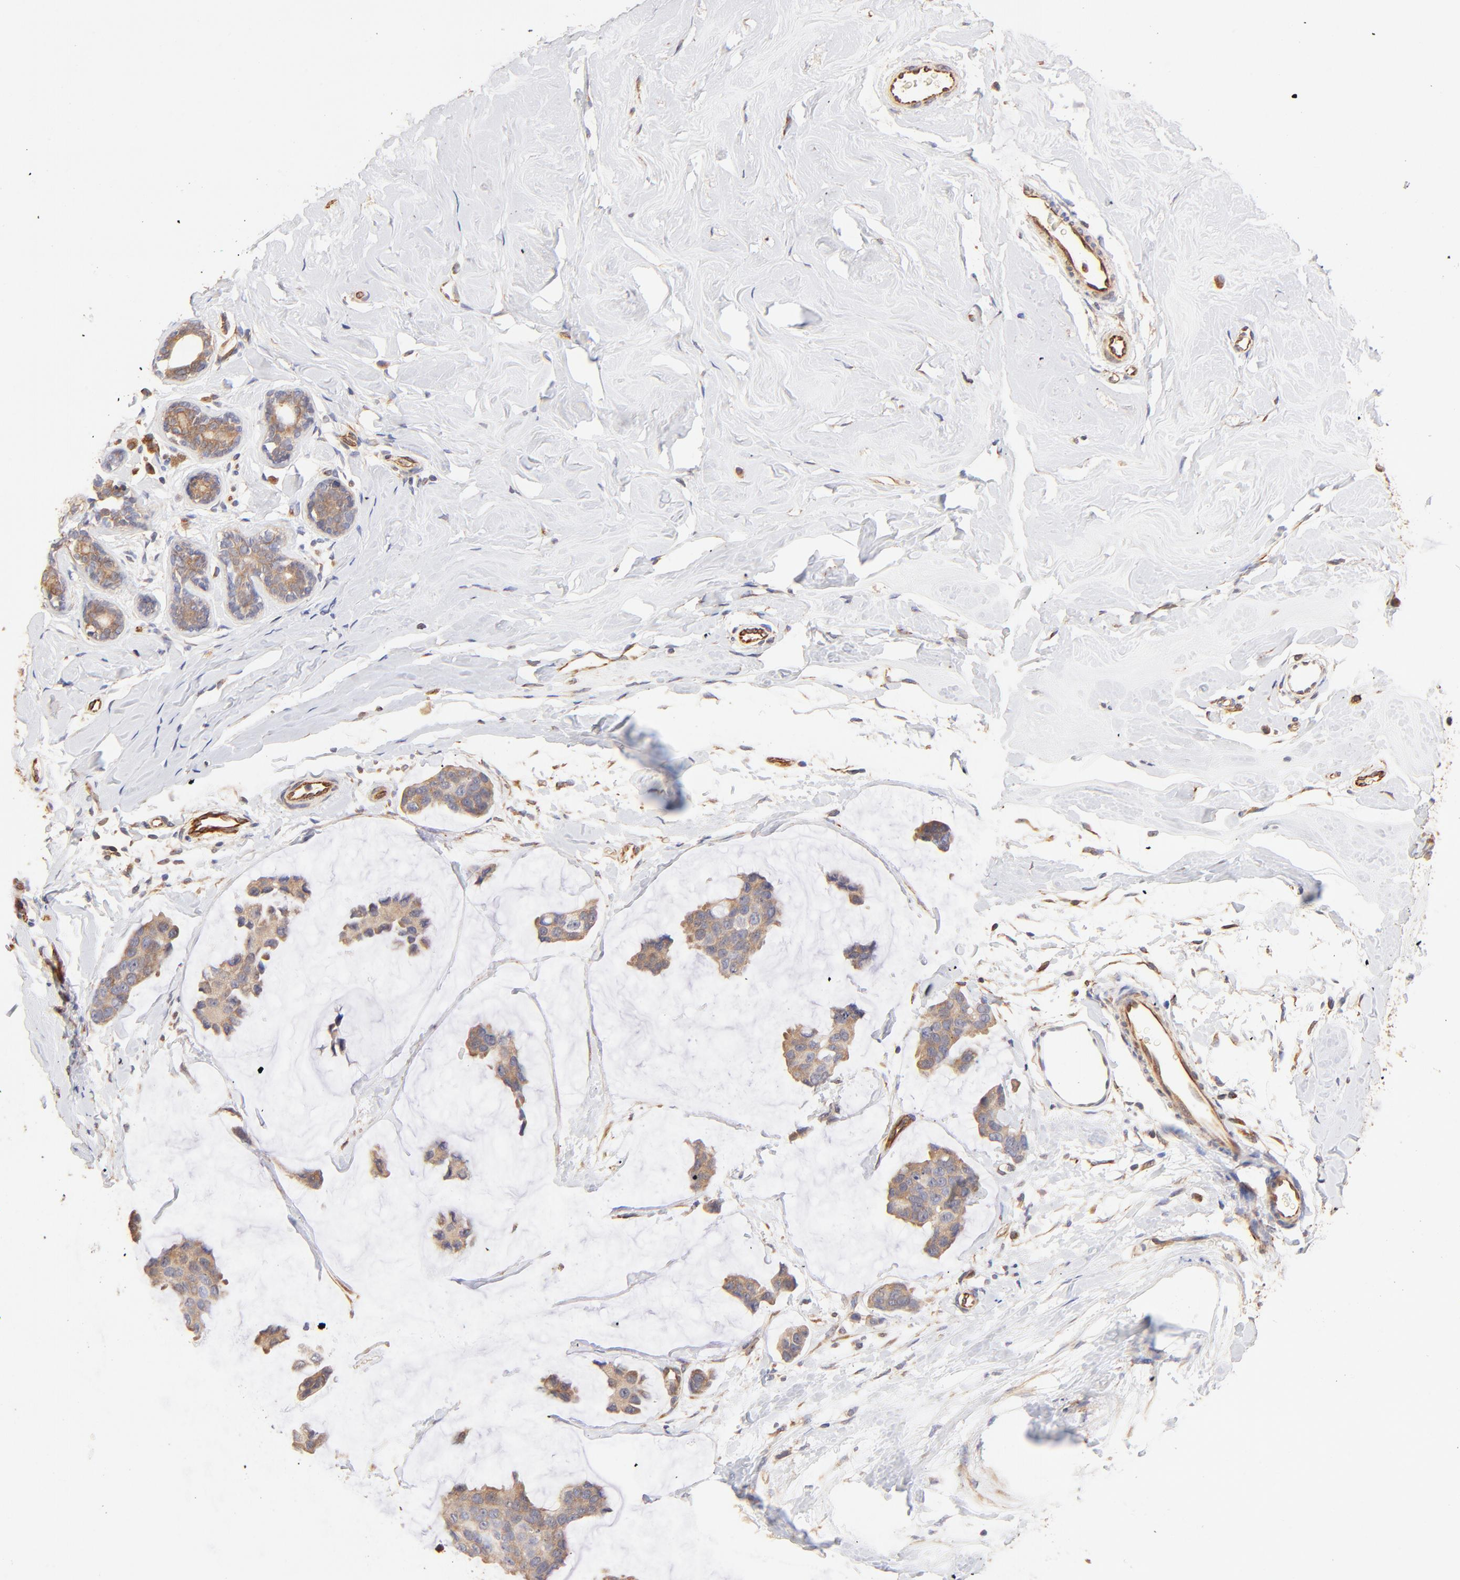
{"staining": {"intensity": "weak", "quantity": ">75%", "location": "cytoplasmic/membranous"}, "tissue": "breast cancer", "cell_type": "Tumor cells", "image_type": "cancer", "snomed": [{"axis": "morphology", "description": "Normal tissue, NOS"}, {"axis": "morphology", "description": "Duct carcinoma"}, {"axis": "topography", "description": "Breast"}], "caption": "Protein staining displays weak cytoplasmic/membranous expression in approximately >75% of tumor cells in breast cancer.", "gene": "TNFAIP3", "patient": {"sex": "female", "age": 50}}